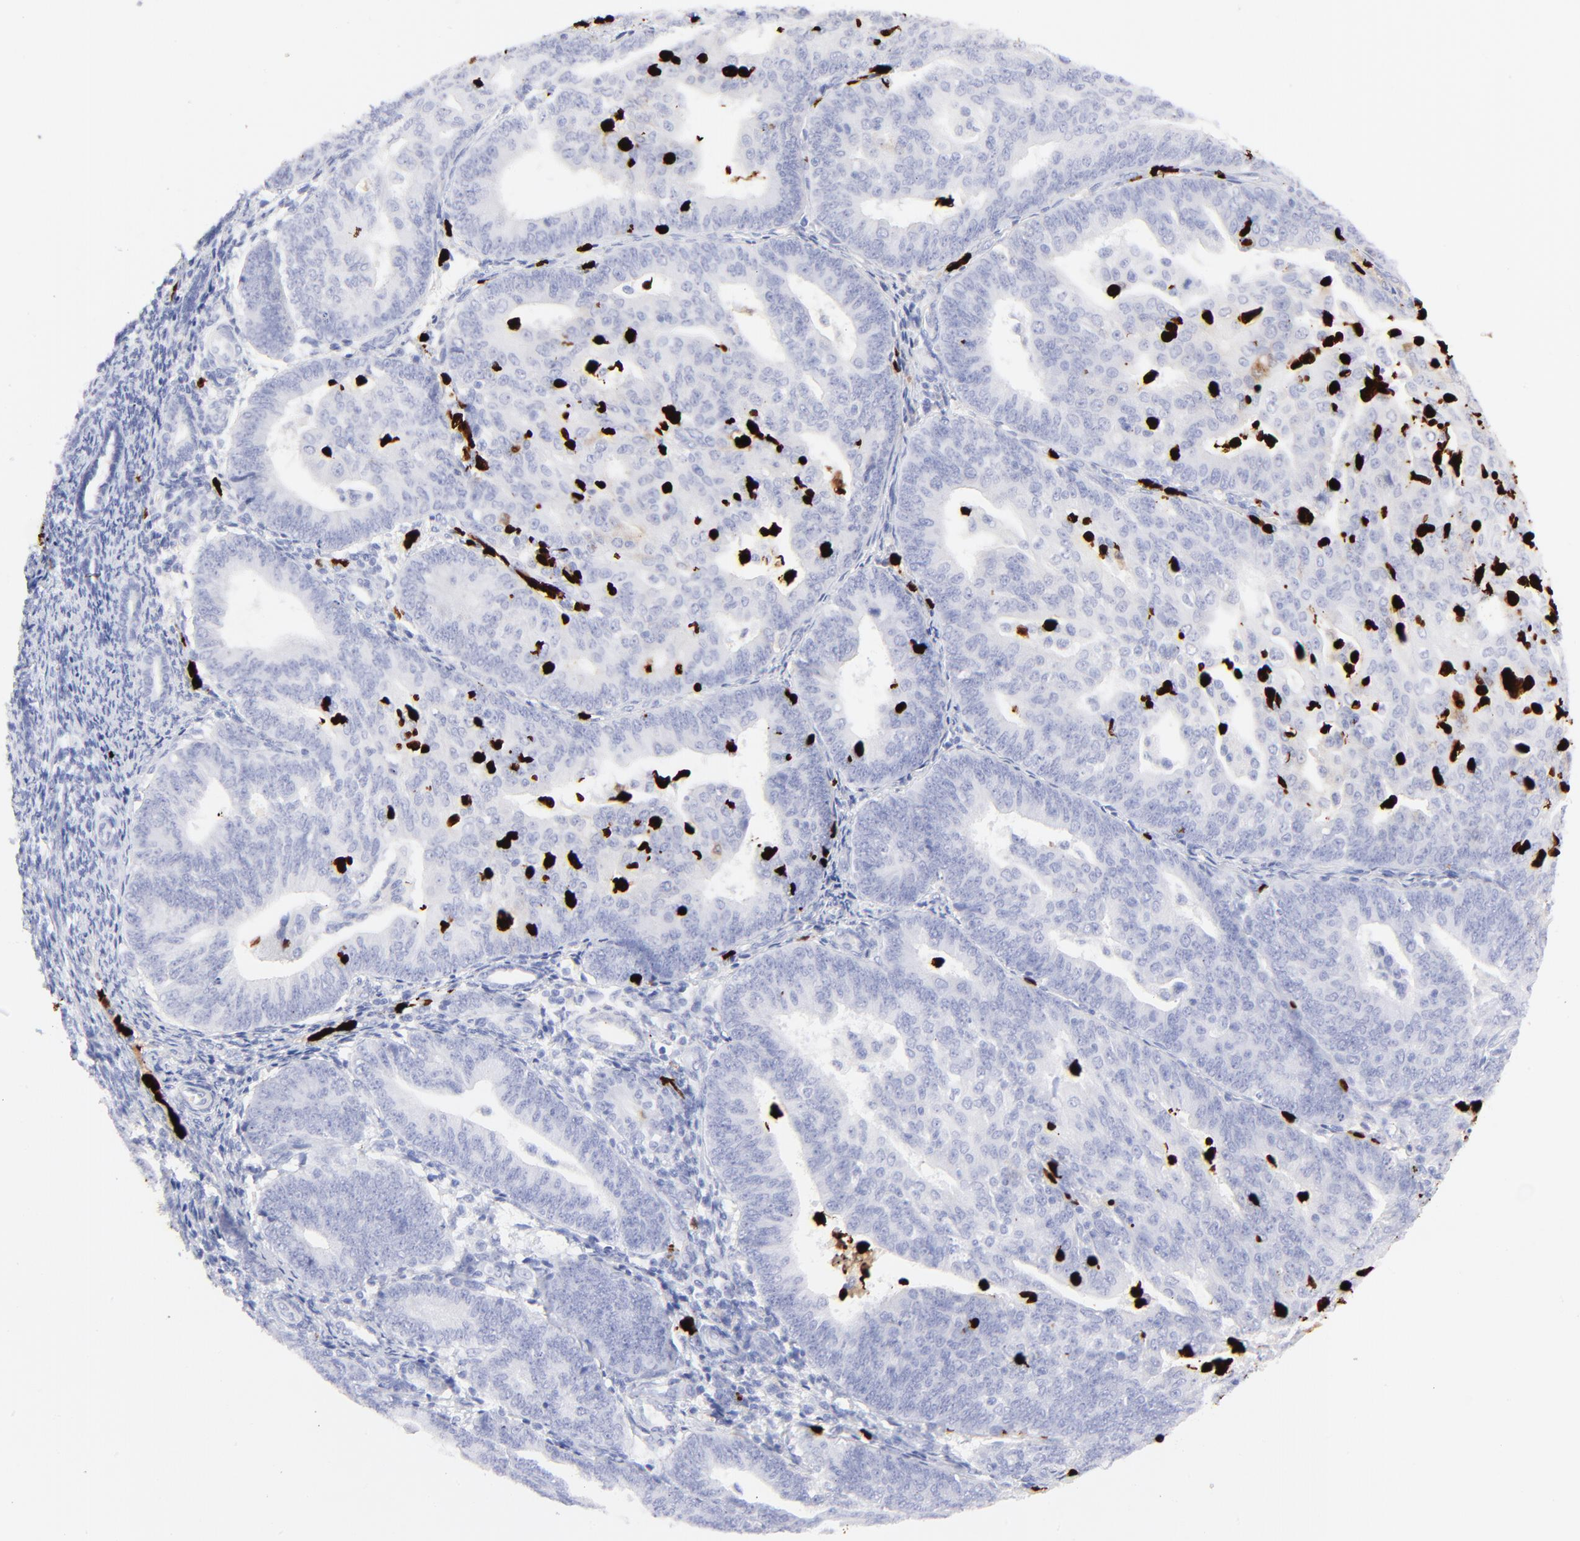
{"staining": {"intensity": "negative", "quantity": "none", "location": "none"}, "tissue": "endometrial cancer", "cell_type": "Tumor cells", "image_type": "cancer", "snomed": [{"axis": "morphology", "description": "Adenocarcinoma, NOS"}, {"axis": "topography", "description": "Endometrium"}], "caption": "An immunohistochemistry micrograph of endometrial cancer is shown. There is no staining in tumor cells of endometrial cancer.", "gene": "S100A12", "patient": {"sex": "female", "age": 56}}